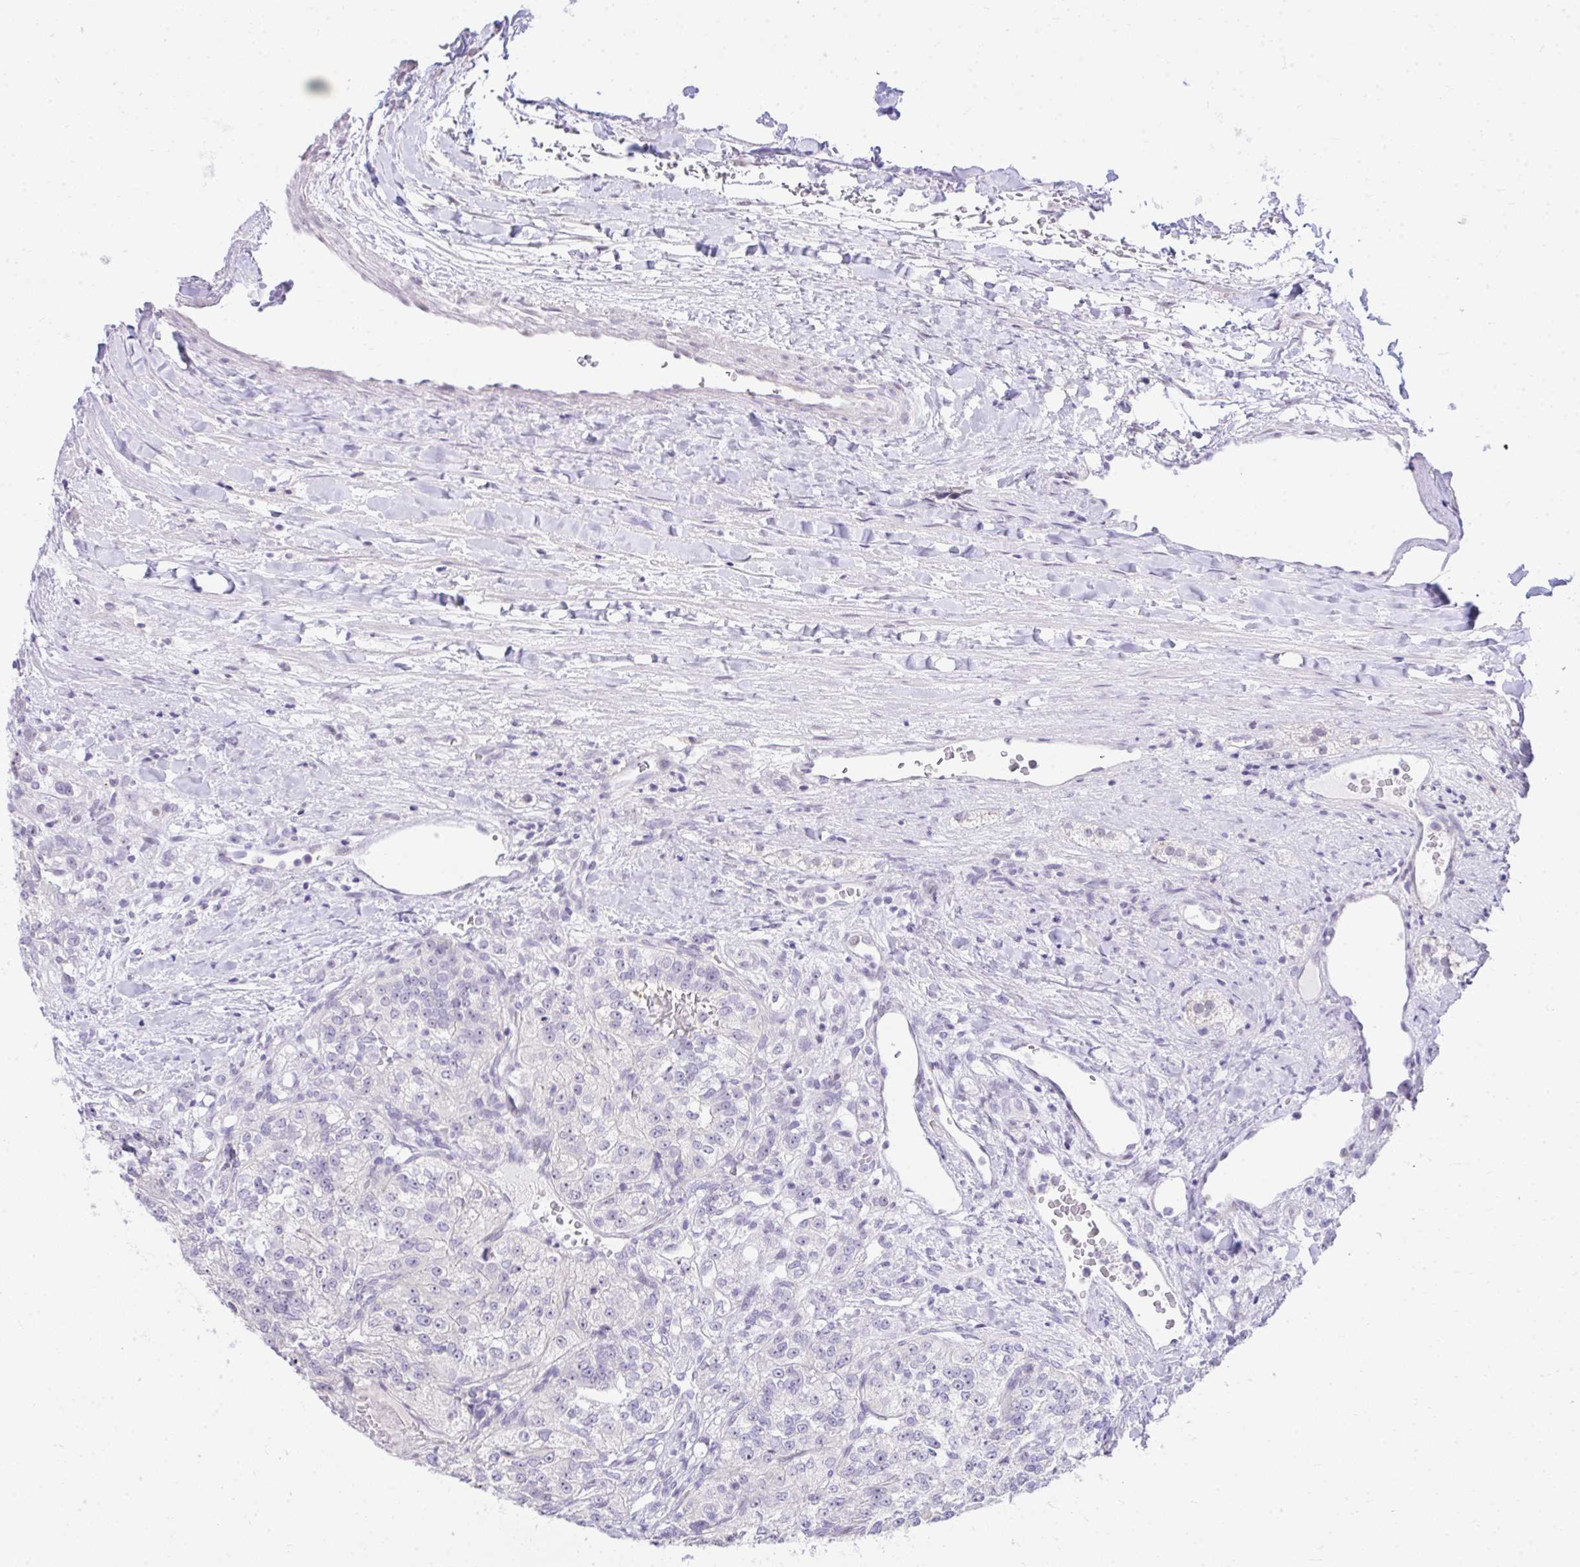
{"staining": {"intensity": "negative", "quantity": "none", "location": "none"}, "tissue": "renal cancer", "cell_type": "Tumor cells", "image_type": "cancer", "snomed": [{"axis": "morphology", "description": "Adenocarcinoma, NOS"}, {"axis": "topography", "description": "Kidney"}], "caption": "A high-resolution photomicrograph shows IHC staining of renal adenocarcinoma, which exhibits no significant staining in tumor cells.", "gene": "EID3", "patient": {"sex": "female", "age": 63}}